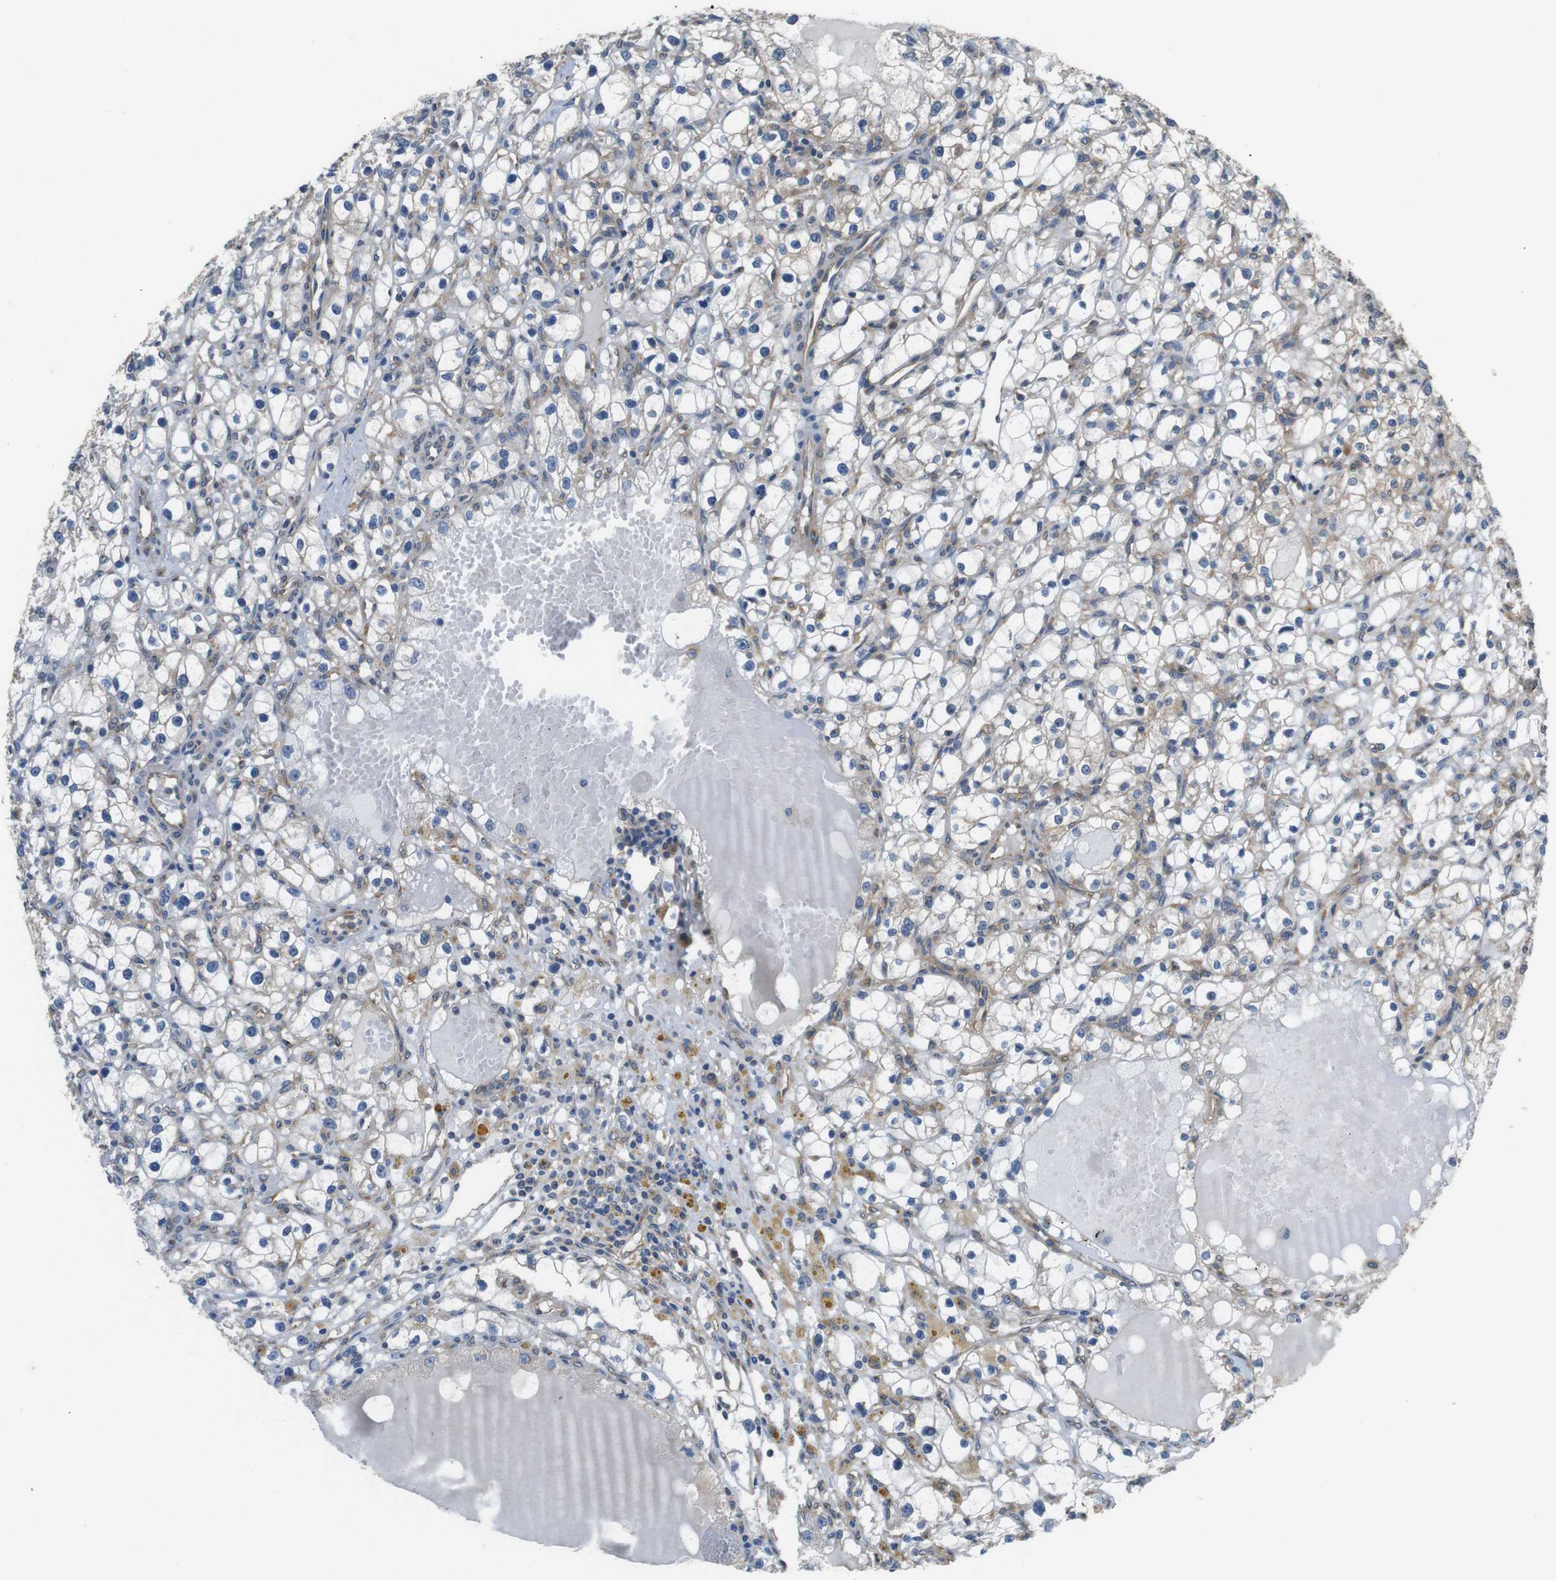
{"staining": {"intensity": "weak", "quantity": "<25%", "location": "cytoplasmic/membranous"}, "tissue": "renal cancer", "cell_type": "Tumor cells", "image_type": "cancer", "snomed": [{"axis": "morphology", "description": "Adenocarcinoma, NOS"}, {"axis": "topography", "description": "Kidney"}], "caption": "Renal cancer (adenocarcinoma) was stained to show a protein in brown. There is no significant positivity in tumor cells.", "gene": "DCTN1", "patient": {"sex": "male", "age": 56}}